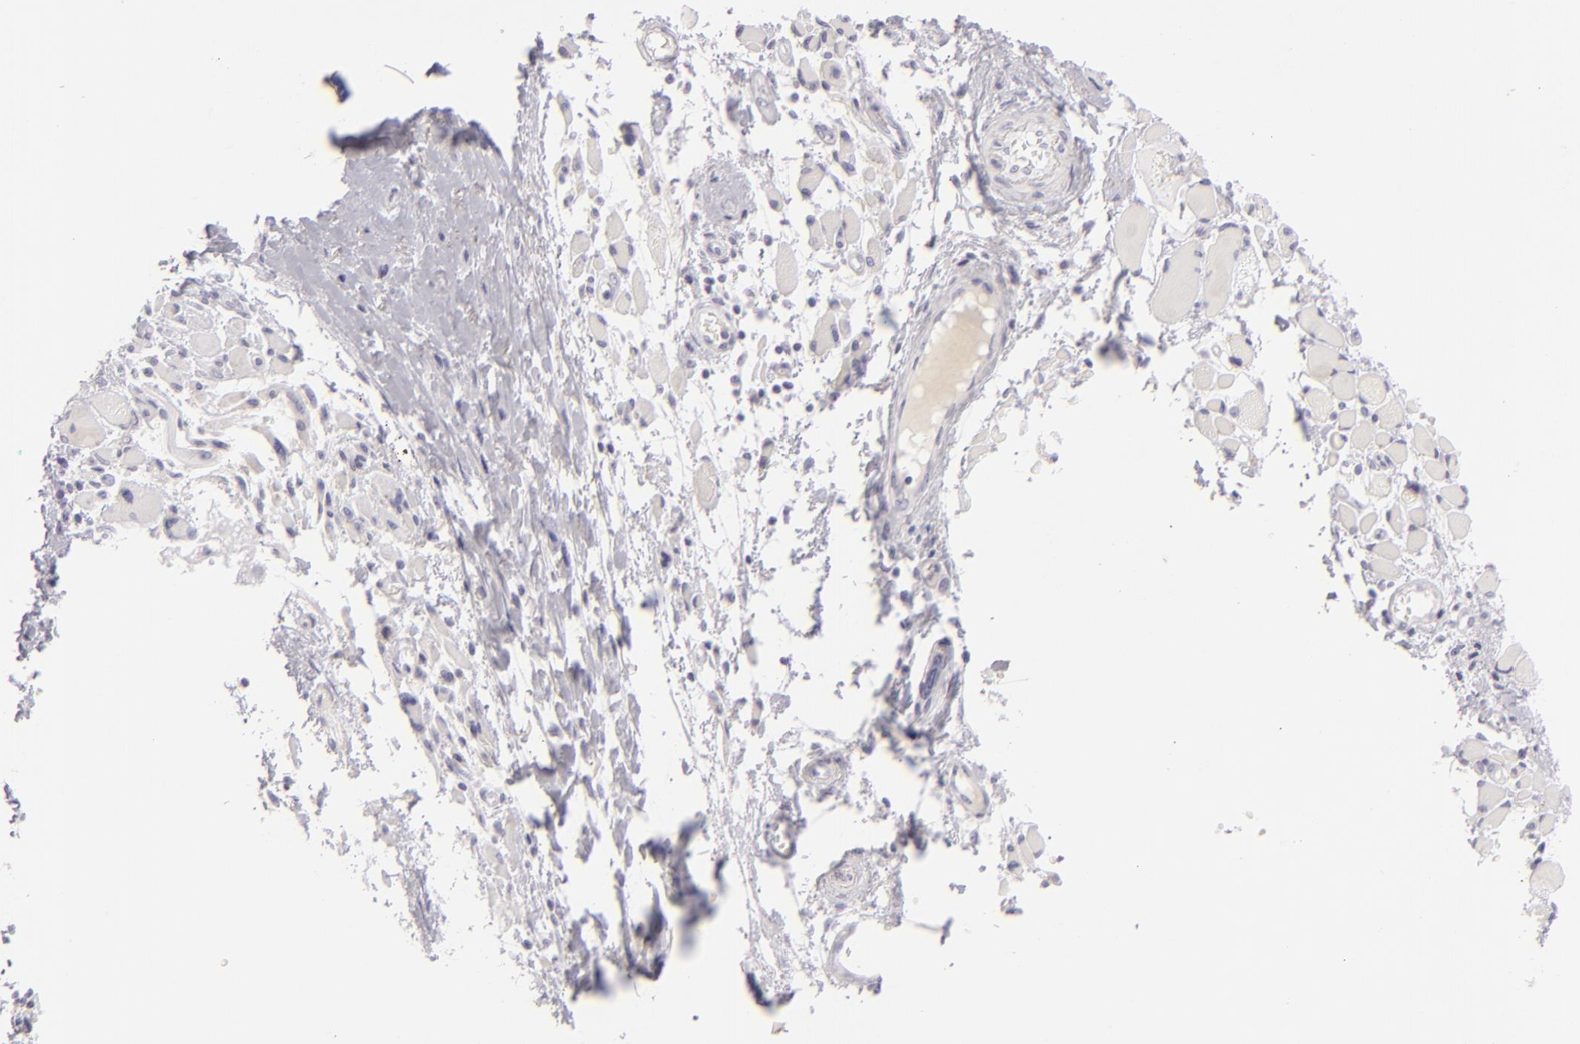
{"staining": {"intensity": "negative", "quantity": "none", "location": "none"}, "tissue": "melanoma", "cell_type": "Tumor cells", "image_type": "cancer", "snomed": [{"axis": "morphology", "description": "Malignant melanoma, NOS"}, {"axis": "topography", "description": "Skin"}], "caption": "Tumor cells are negative for brown protein staining in malignant melanoma. The staining is performed using DAB brown chromogen with nuclei counter-stained in using hematoxylin.", "gene": "CDX2", "patient": {"sex": "male", "age": 91}}